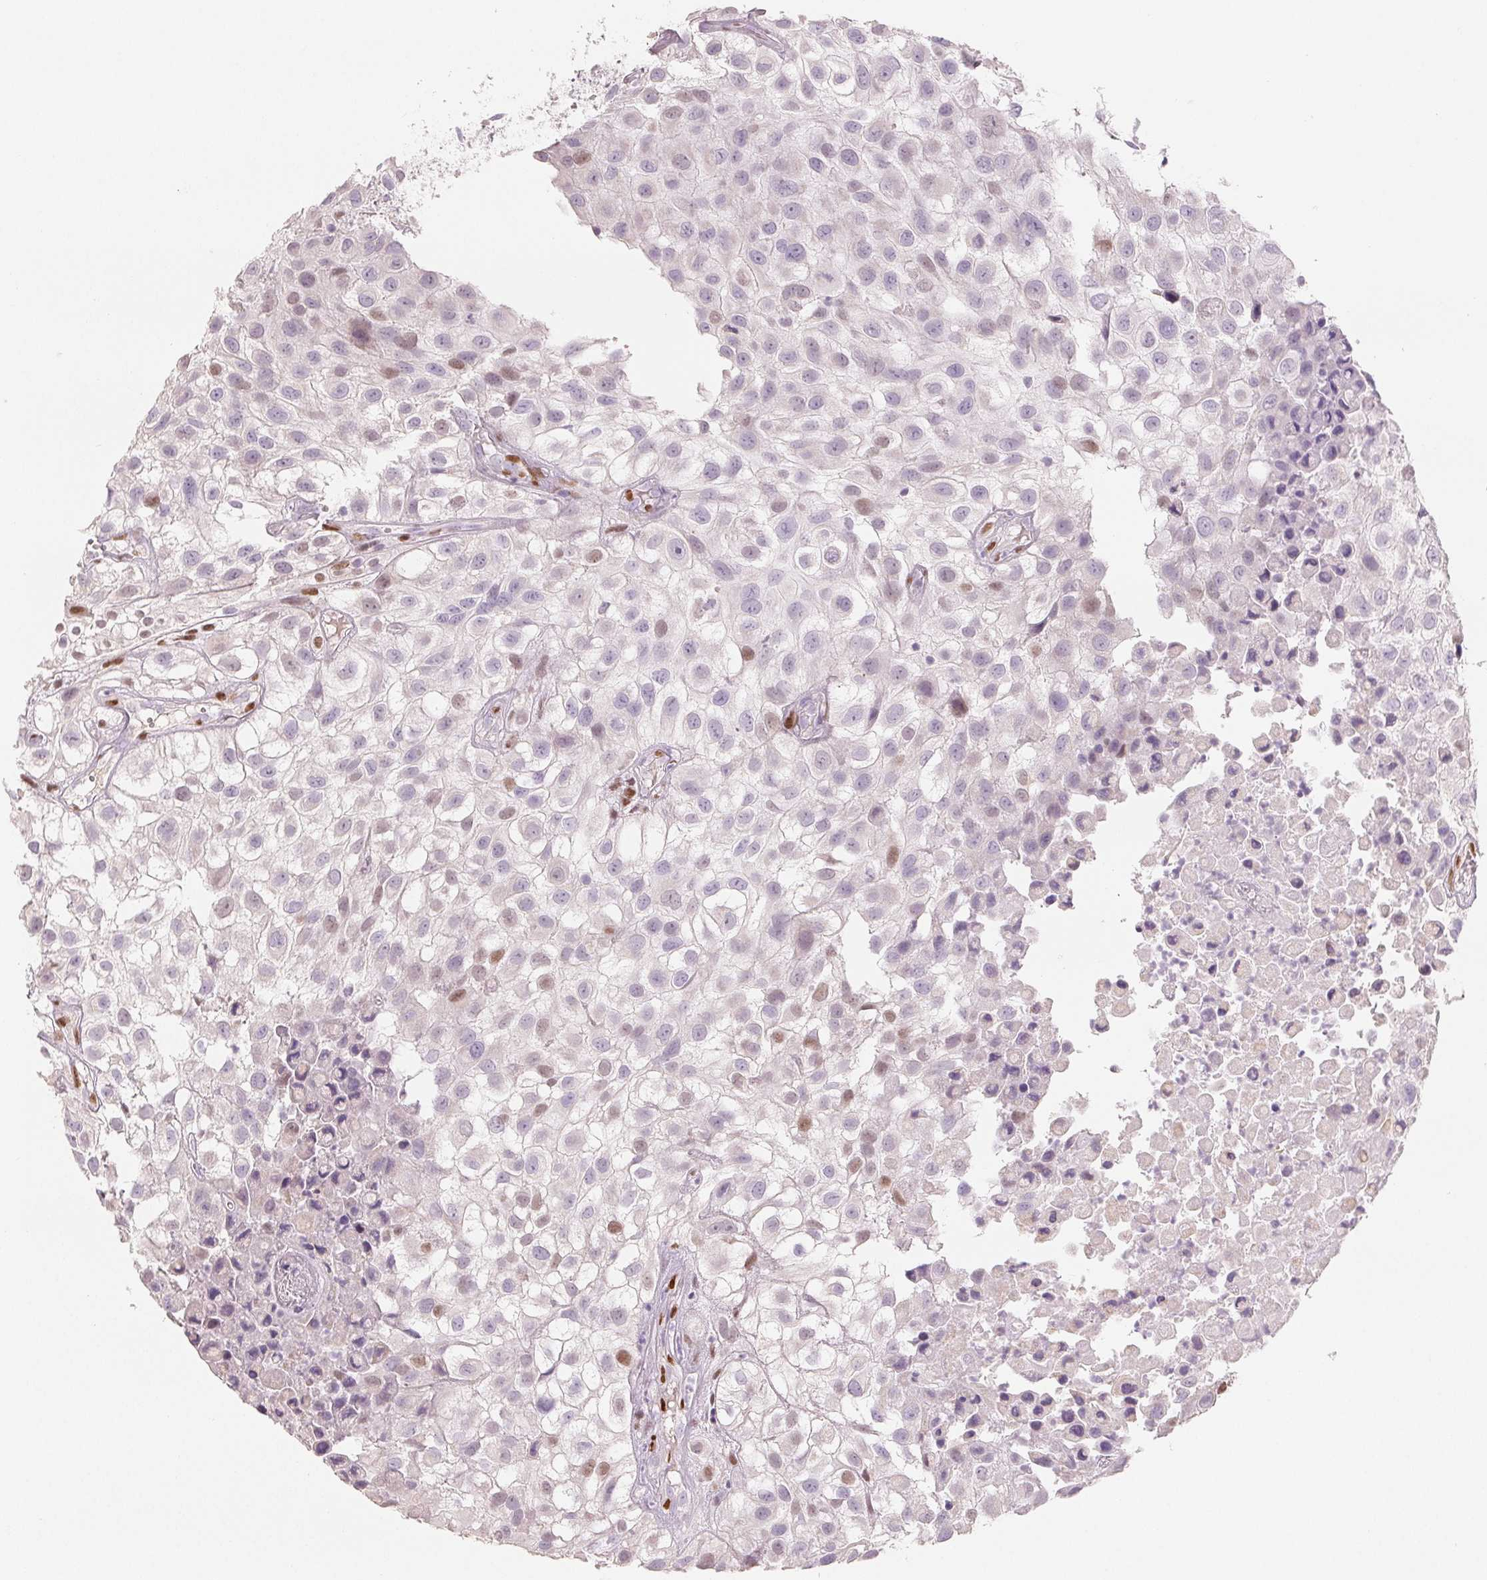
{"staining": {"intensity": "negative", "quantity": "none", "location": "none"}, "tissue": "urothelial cancer", "cell_type": "Tumor cells", "image_type": "cancer", "snomed": [{"axis": "morphology", "description": "Urothelial carcinoma, High grade"}, {"axis": "topography", "description": "Urinary bladder"}], "caption": "Immunohistochemistry (IHC) photomicrograph of human urothelial cancer stained for a protein (brown), which displays no expression in tumor cells.", "gene": "SMARCD3", "patient": {"sex": "male", "age": 56}}